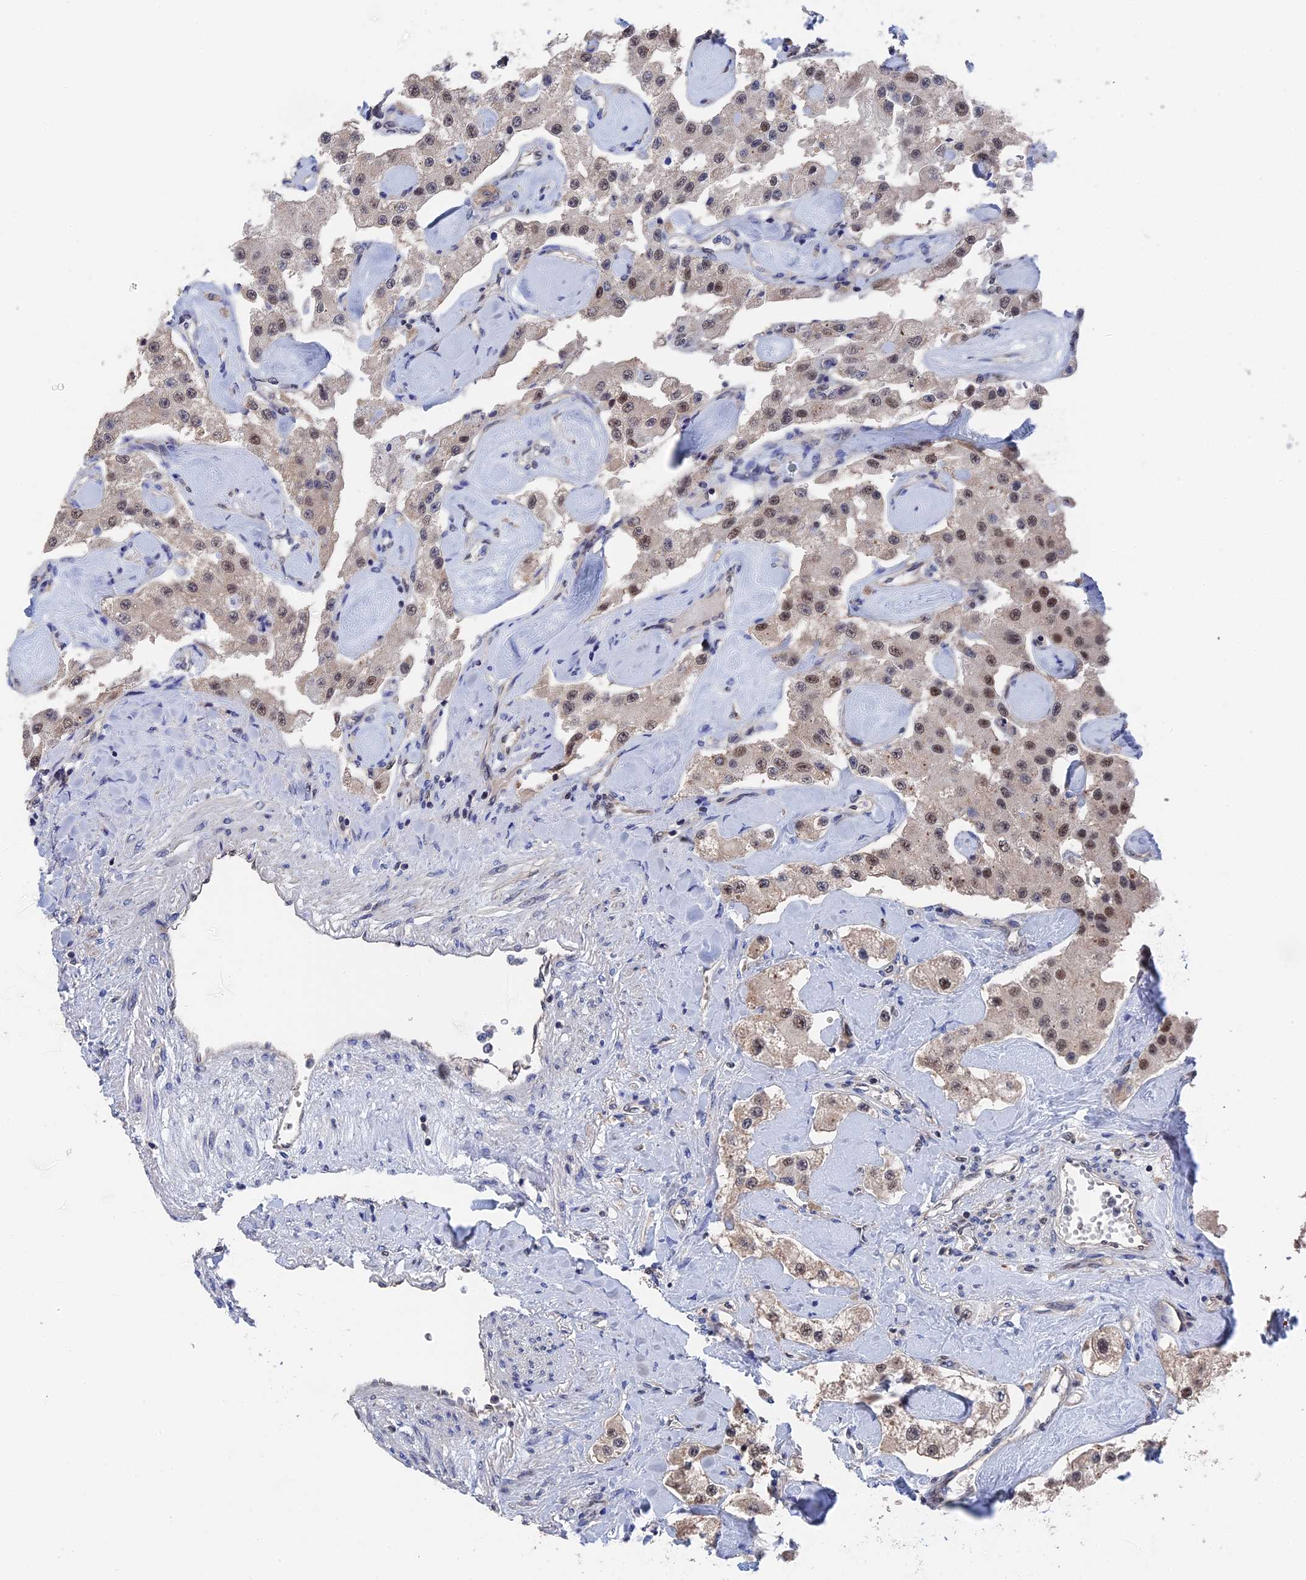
{"staining": {"intensity": "moderate", "quantity": ">75%", "location": "nuclear"}, "tissue": "carcinoid", "cell_type": "Tumor cells", "image_type": "cancer", "snomed": [{"axis": "morphology", "description": "Carcinoid, malignant, NOS"}, {"axis": "topography", "description": "Pancreas"}], "caption": "A histopathology image of carcinoid stained for a protein shows moderate nuclear brown staining in tumor cells. Nuclei are stained in blue.", "gene": "TSSC4", "patient": {"sex": "male", "age": 41}}